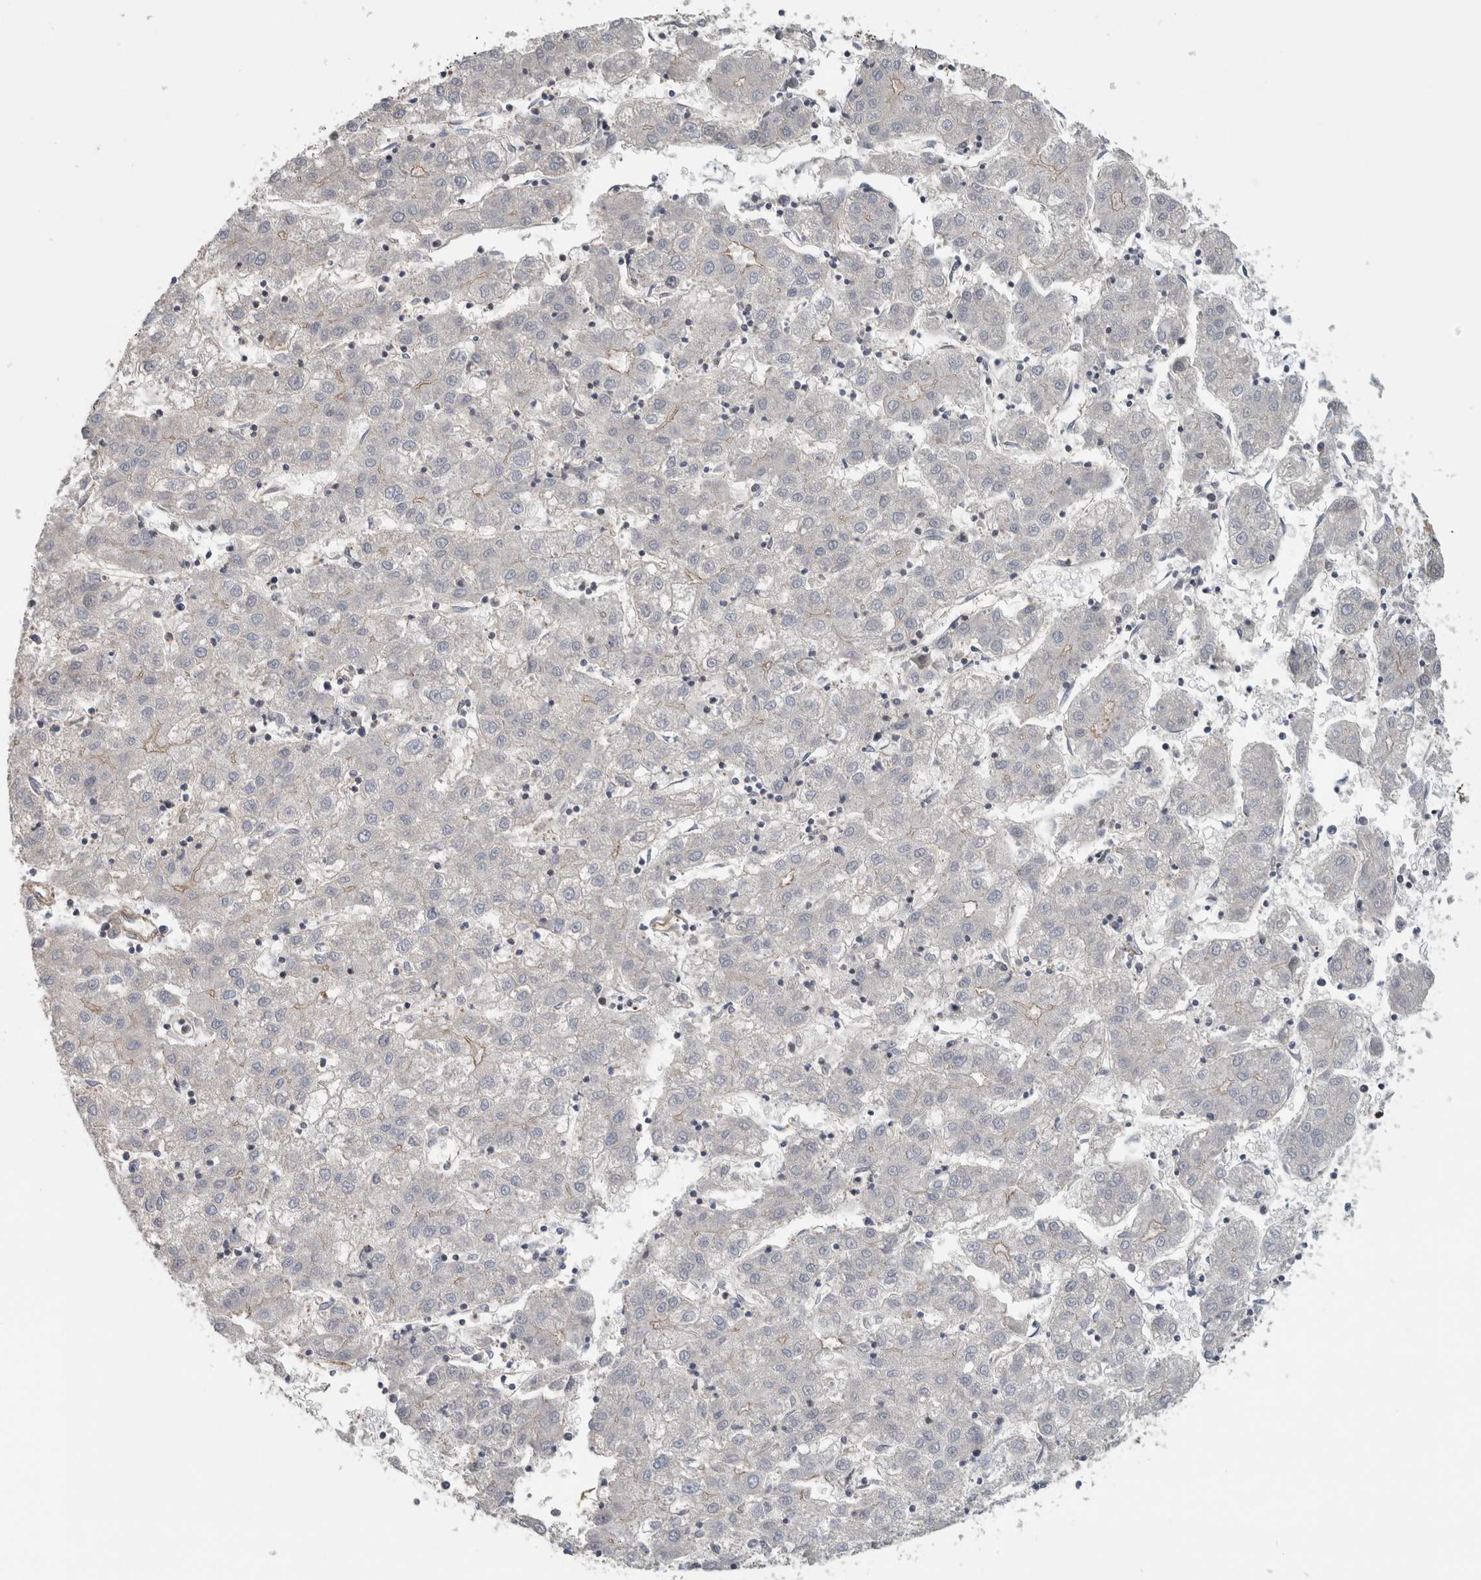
{"staining": {"intensity": "negative", "quantity": "none", "location": "none"}, "tissue": "liver cancer", "cell_type": "Tumor cells", "image_type": "cancer", "snomed": [{"axis": "morphology", "description": "Carcinoma, Hepatocellular, NOS"}, {"axis": "topography", "description": "Liver"}], "caption": "A micrograph of liver hepatocellular carcinoma stained for a protein exhibits no brown staining in tumor cells.", "gene": "SFXN2", "patient": {"sex": "male", "age": 72}}